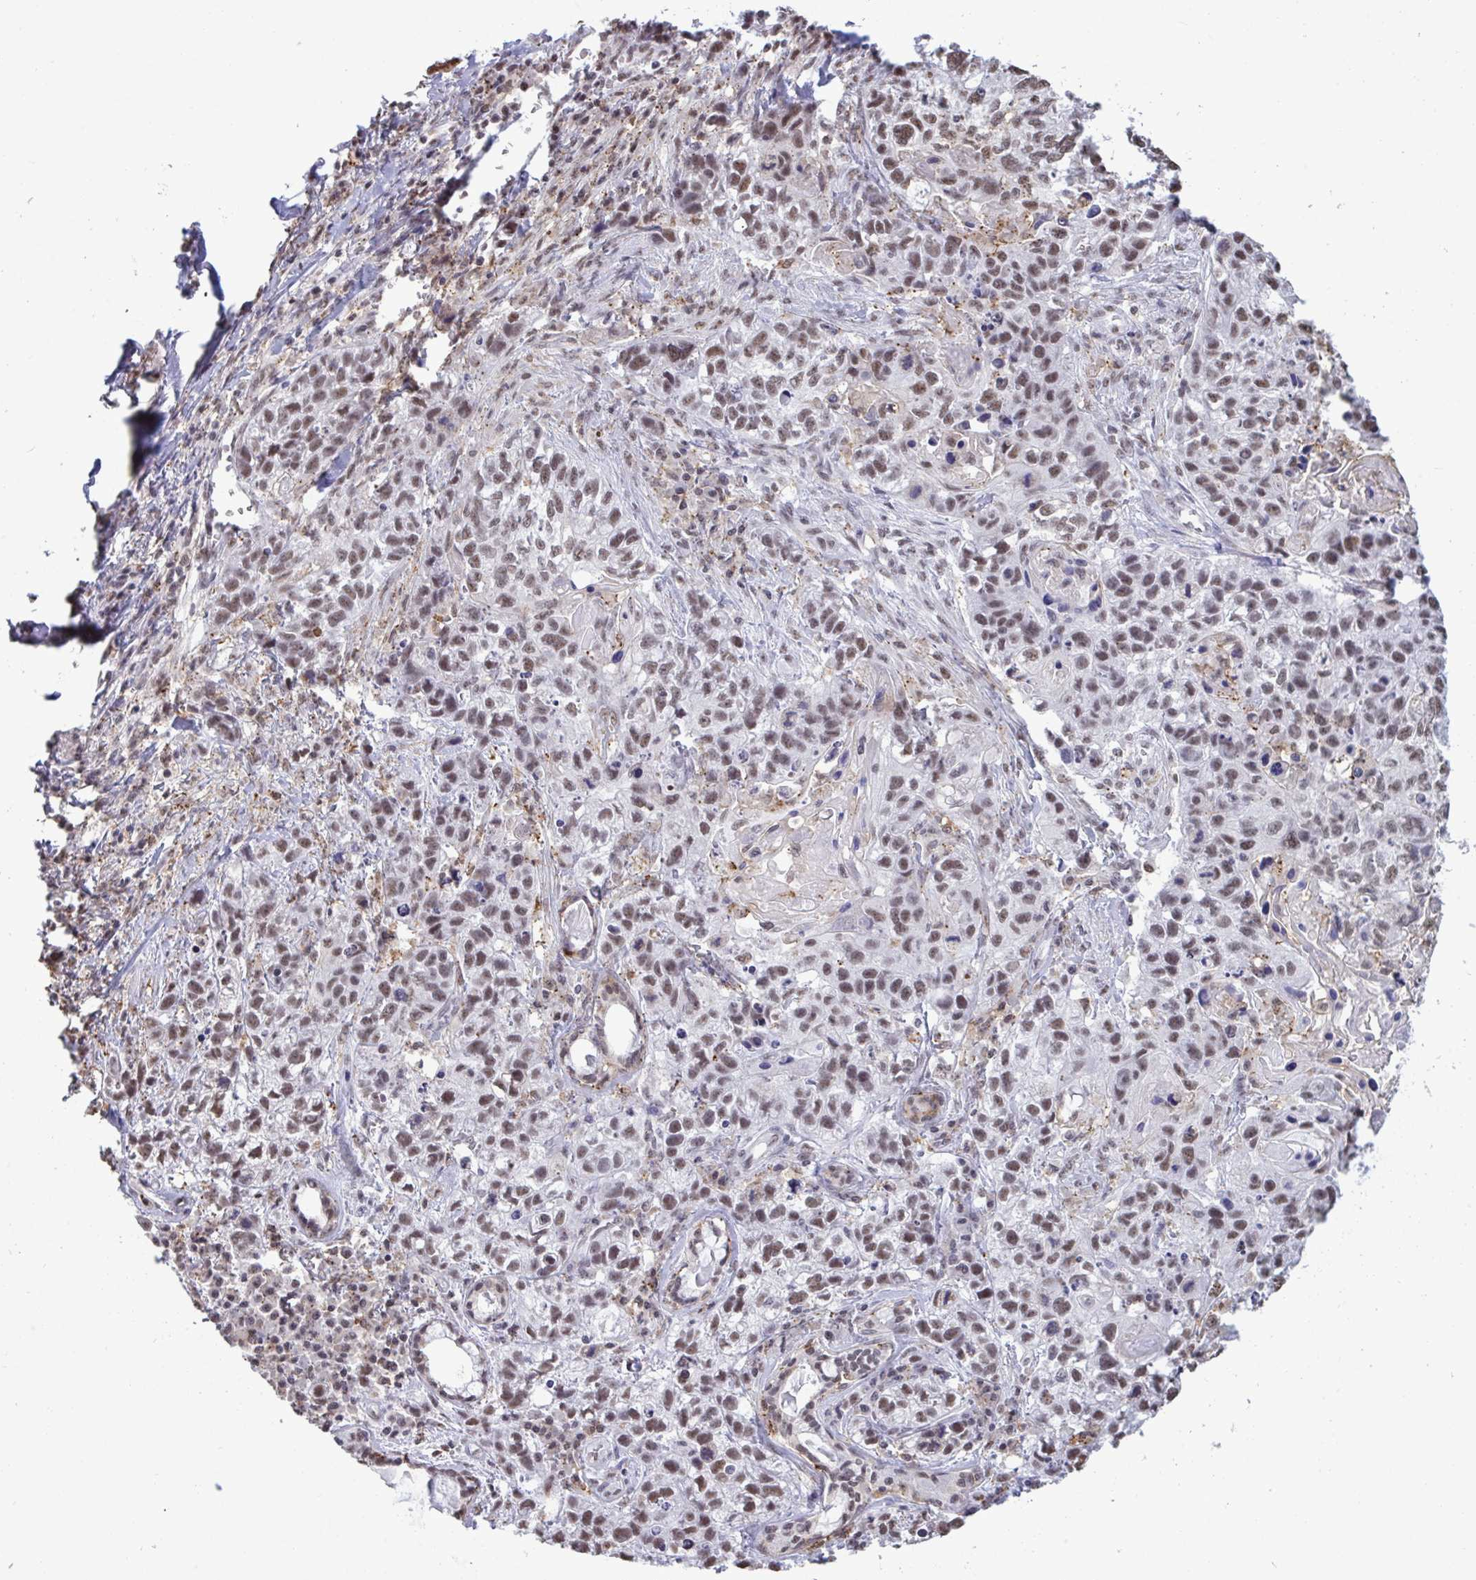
{"staining": {"intensity": "moderate", "quantity": ">75%", "location": "cytoplasmic/membranous,nuclear"}, "tissue": "lung cancer", "cell_type": "Tumor cells", "image_type": "cancer", "snomed": [{"axis": "morphology", "description": "Squamous cell carcinoma, NOS"}, {"axis": "topography", "description": "Lung"}], "caption": "A high-resolution image shows immunohistochemistry (IHC) staining of lung cancer (squamous cell carcinoma), which shows moderate cytoplasmic/membranous and nuclear positivity in approximately >75% of tumor cells. The protein of interest is stained brown, and the nuclei are stained in blue (DAB (3,3'-diaminobenzidine) IHC with brightfield microscopy, high magnification).", "gene": "PUF60", "patient": {"sex": "male", "age": 74}}